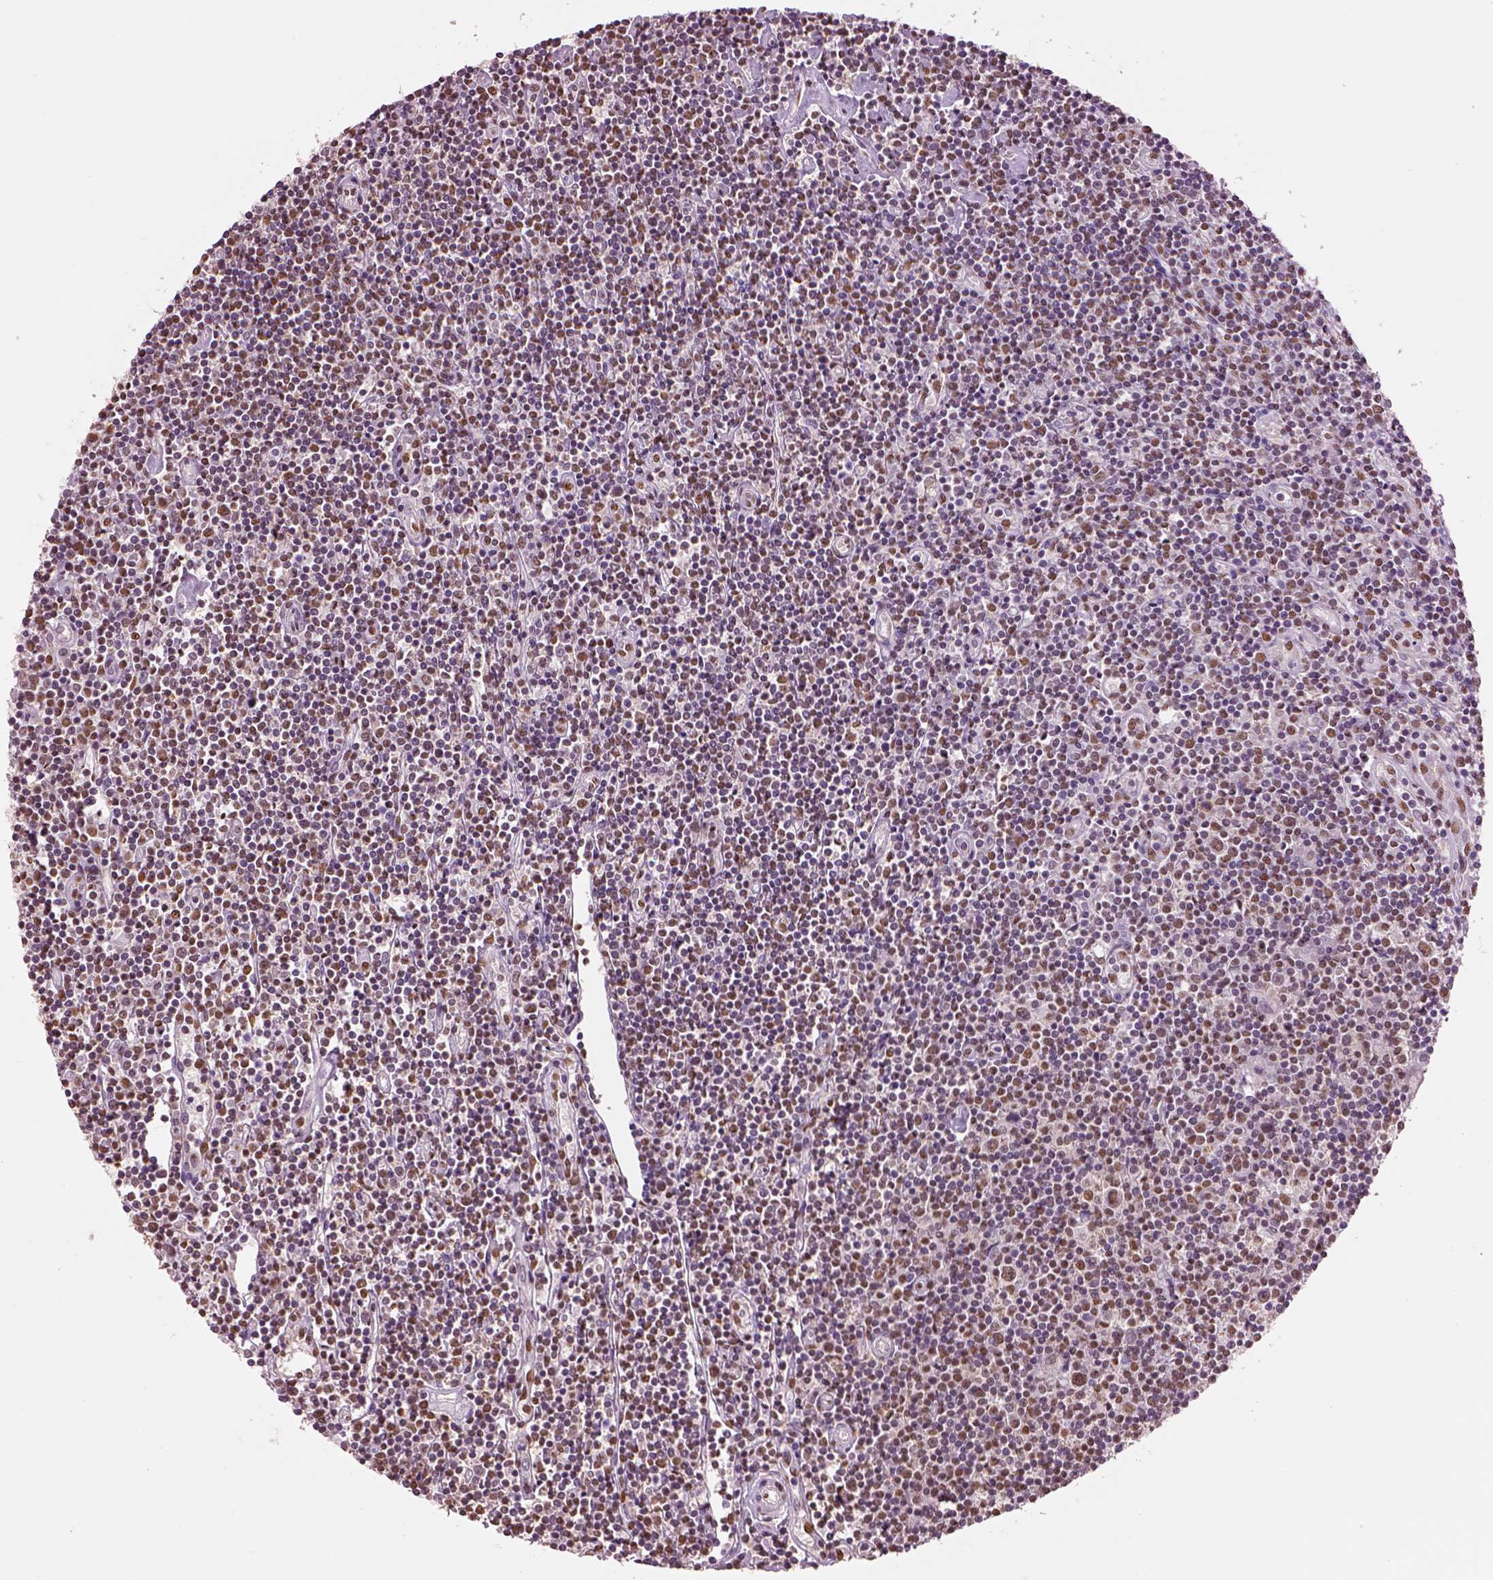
{"staining": {"intensity": "moderate", "quantity": ">75%", "location": "nuclear"}, "tissue": "lymphoma", "cell_type": "Tumor cells", "image_type": "cancer", "snomed": [{"axis": "morphology", "description": "Hodgkin's disease, NOS"}, {"axis": "topography", "description": "Lymph node"}], "caption": "Brown immunohistochemical staining in human lymphoma demonstrates moderate nuclear expression in about >75% of tumor cells.", "gene": "DDX3X", "patient": {"sex": "male", "age": 40}}